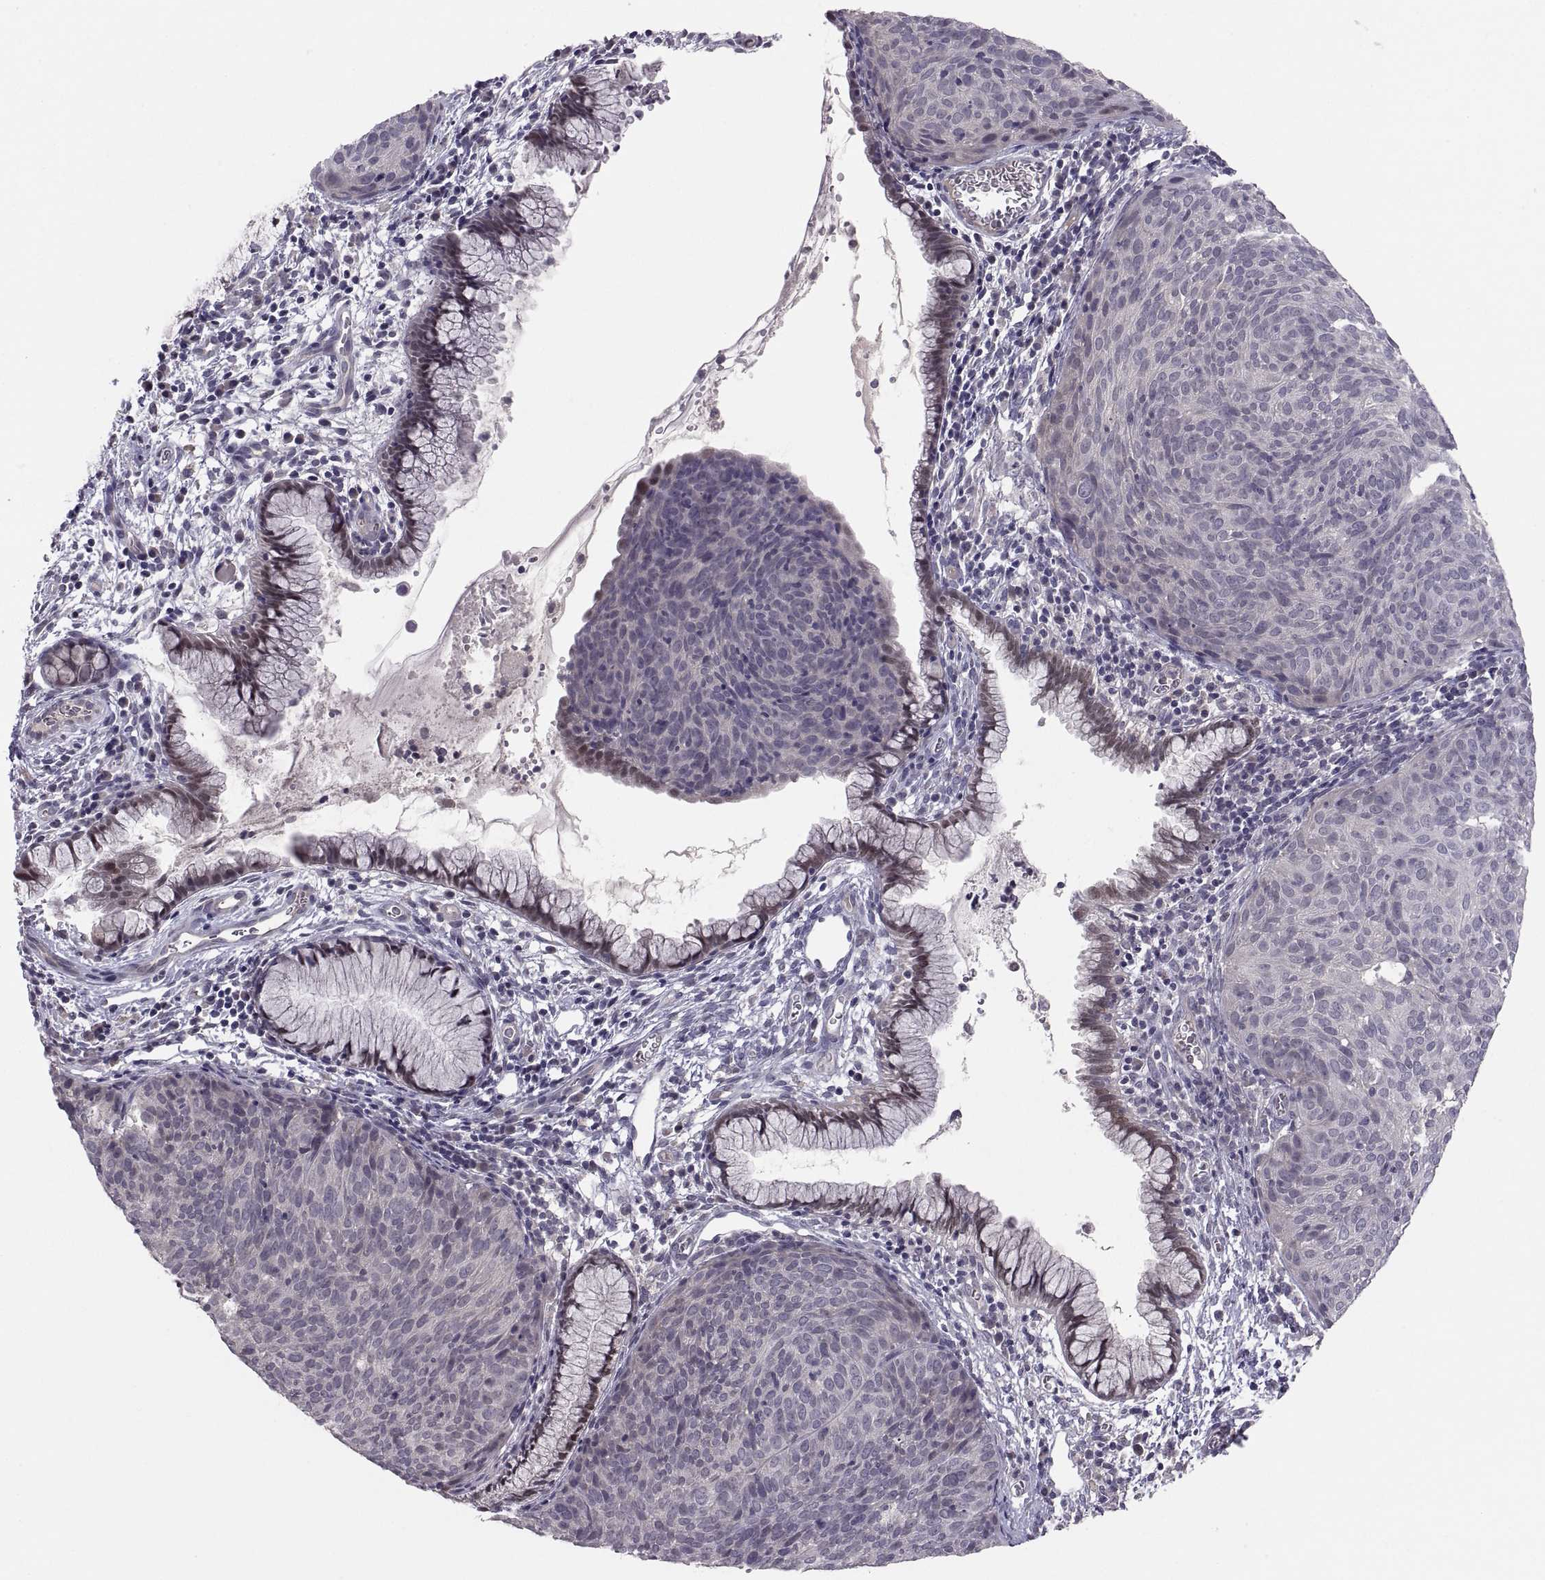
{"staining": {"intensity": "negative", "quantity": "none", "location": "none"}, "tissue": "cervical cancer", "cell_type": "Tumor cells", "image_type": "cancer", "snomed": [{"axis": "morphology", "description": "Squamous cell carcinoma, NOS"}, {"axis": "topography", "description": "Cervix"}], "caption": "Tumor cells are negative for protein expression in human cervical cancer. The staining is performed using DAB (3,3'-diaminobenzidine) brown chromogen with nuclei counter-stained in using hematoxylin.", "gene": "PAX2", "patient": {"sex": "female", "age": 39}}